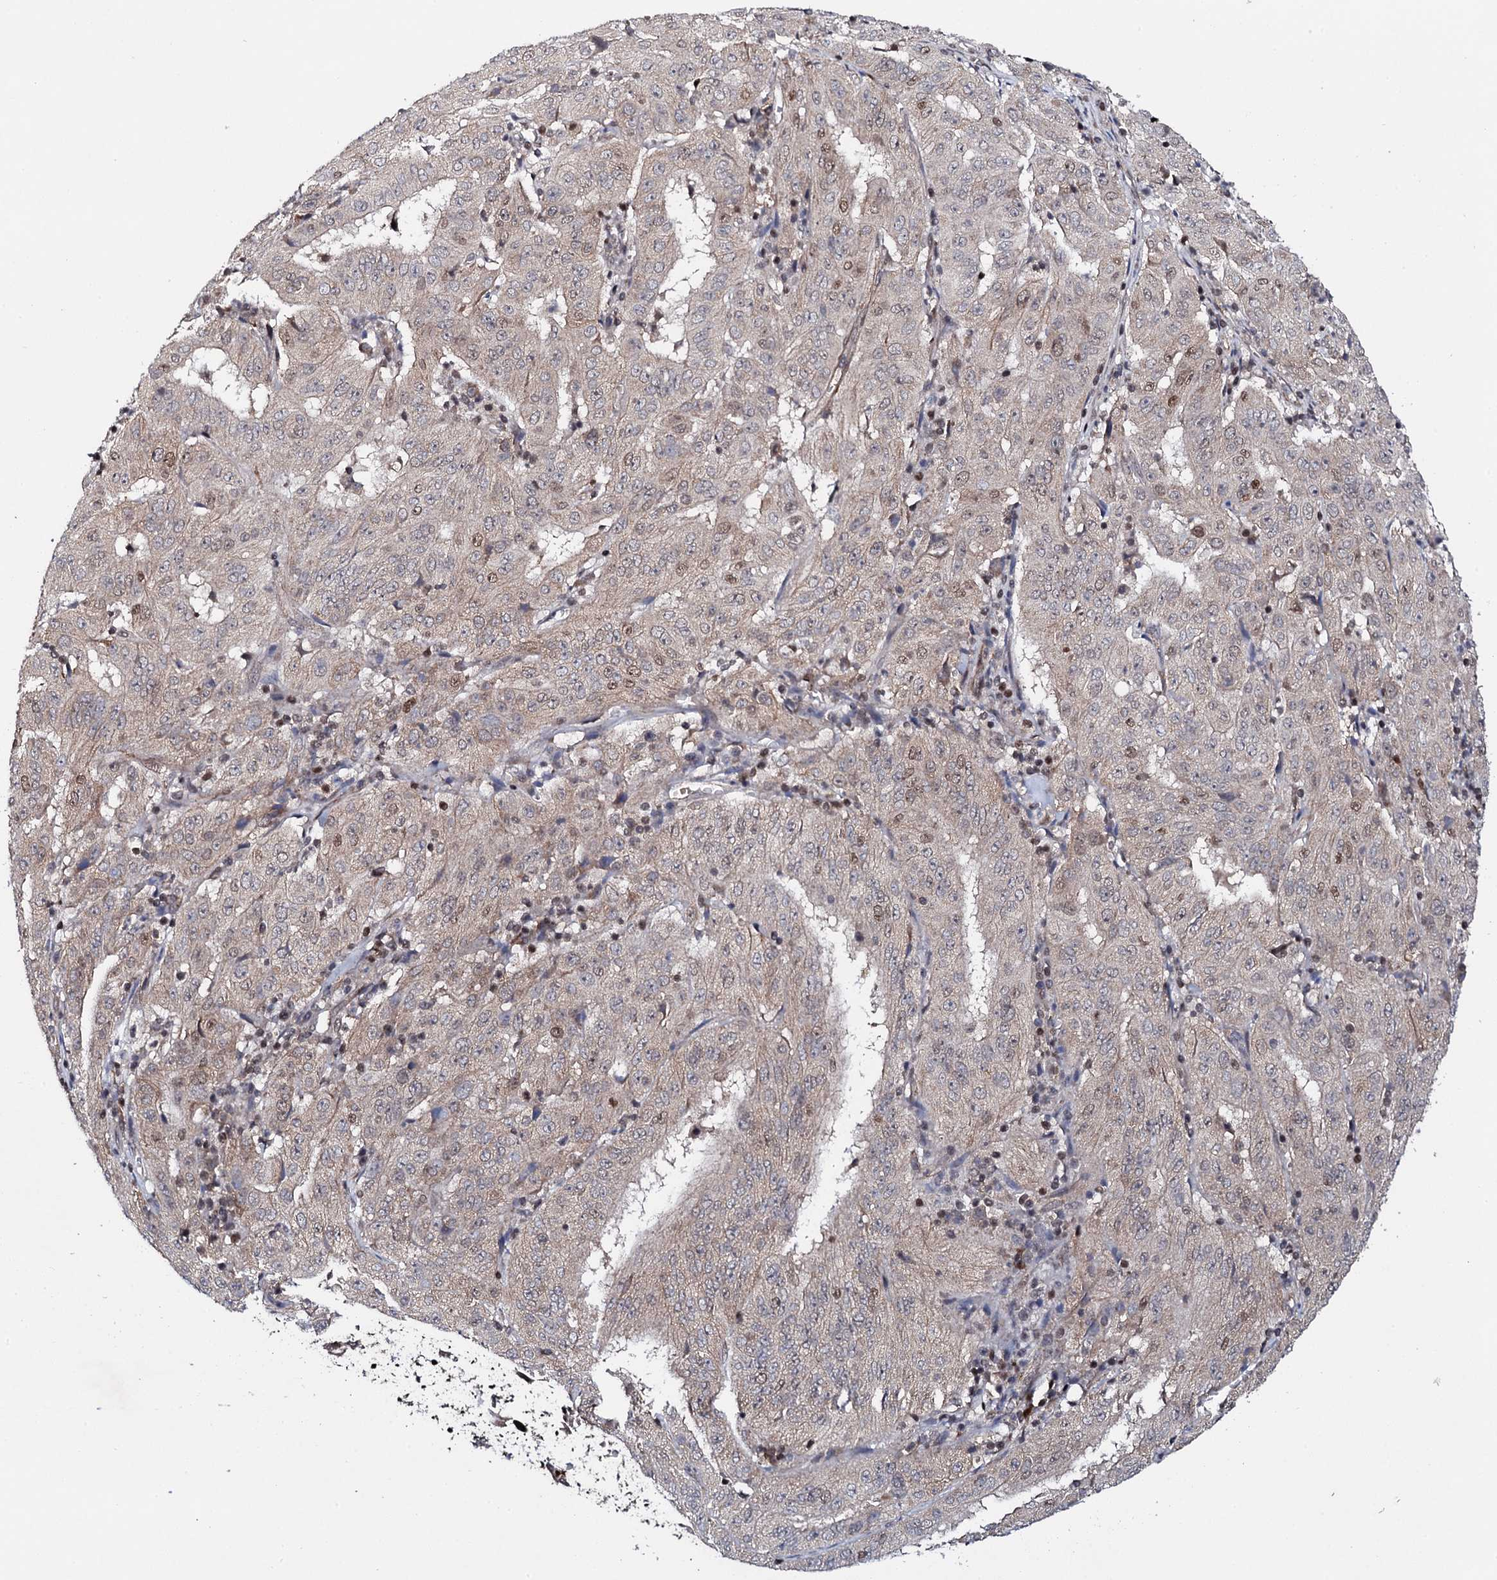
{"staining": {"intensity": "weak", "quantity": "<25%", "location": "nuclear"}, "tissue": "pancreatic cancer", "cell_type": "Tumor cells", "image_type": "cancer", "snomed": [{"axis": "morphology", "description": "Adenocarcinoma, NOS"}, {"axis": "topography", "description": "Pancreas"}], "caption": "Tumor cells are negative for protein expression in human adenocarcinoma (pancreatic).", "gene": "FAM111A", "patient": {"sex": "male", "age": 63}}